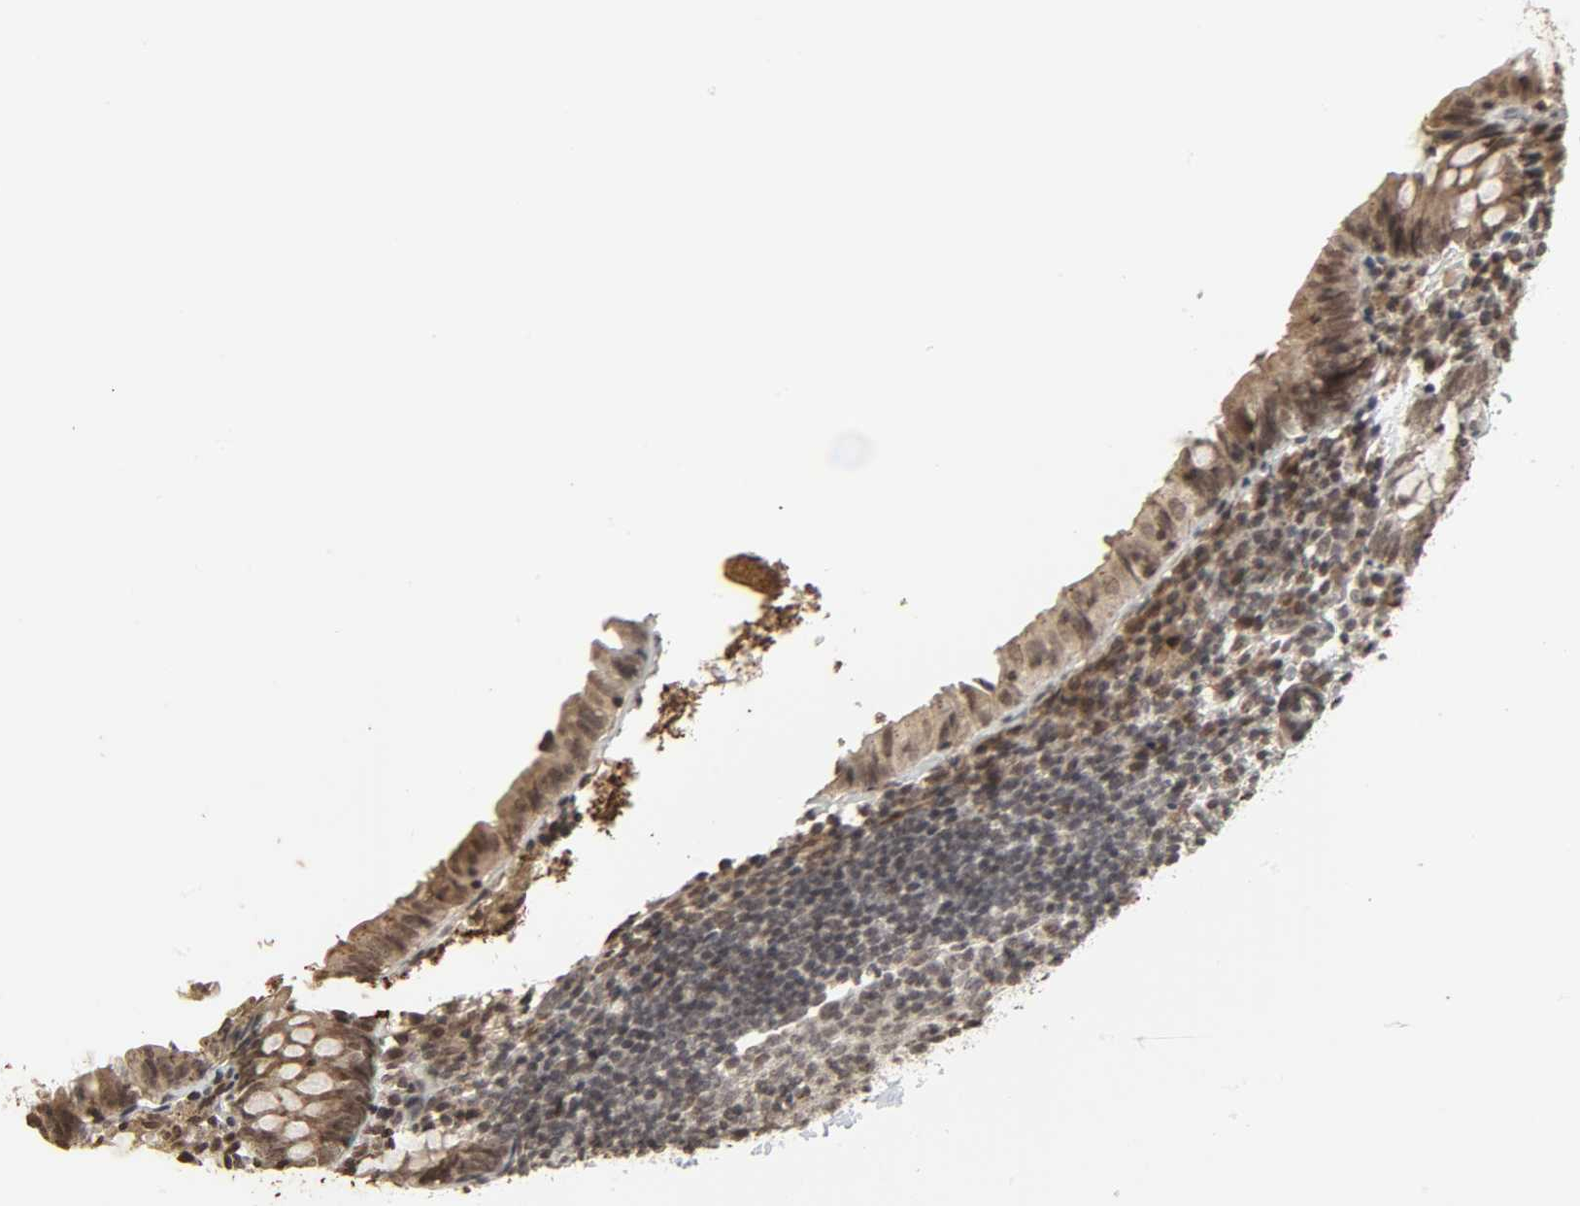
{"staining": {"intensity": "weak", "quantity": ">75%", "location": "cytoplasmic/membranous,nuclear"}, "tissue": "appendix", "cell_type": "Glandular cells", "image_type": "normal", "snomed": [{"axis": "morphology", "description": "Normal tissue, NOS"}, {"axis": "topography", "description": "Appendix"}], "caption": "IHC (DAB (3,3'-diaminobenzidine)) staining of unremarkable appendix exhibits weak cytoplasmic/membranous,nuclear protein positivity in about >75% of glandular cells. (brown staining indicates protein expression, while blue staining denotes nuclei).", "gene": "XRCC1", "patient": {"sex": "female", "age": 10}}